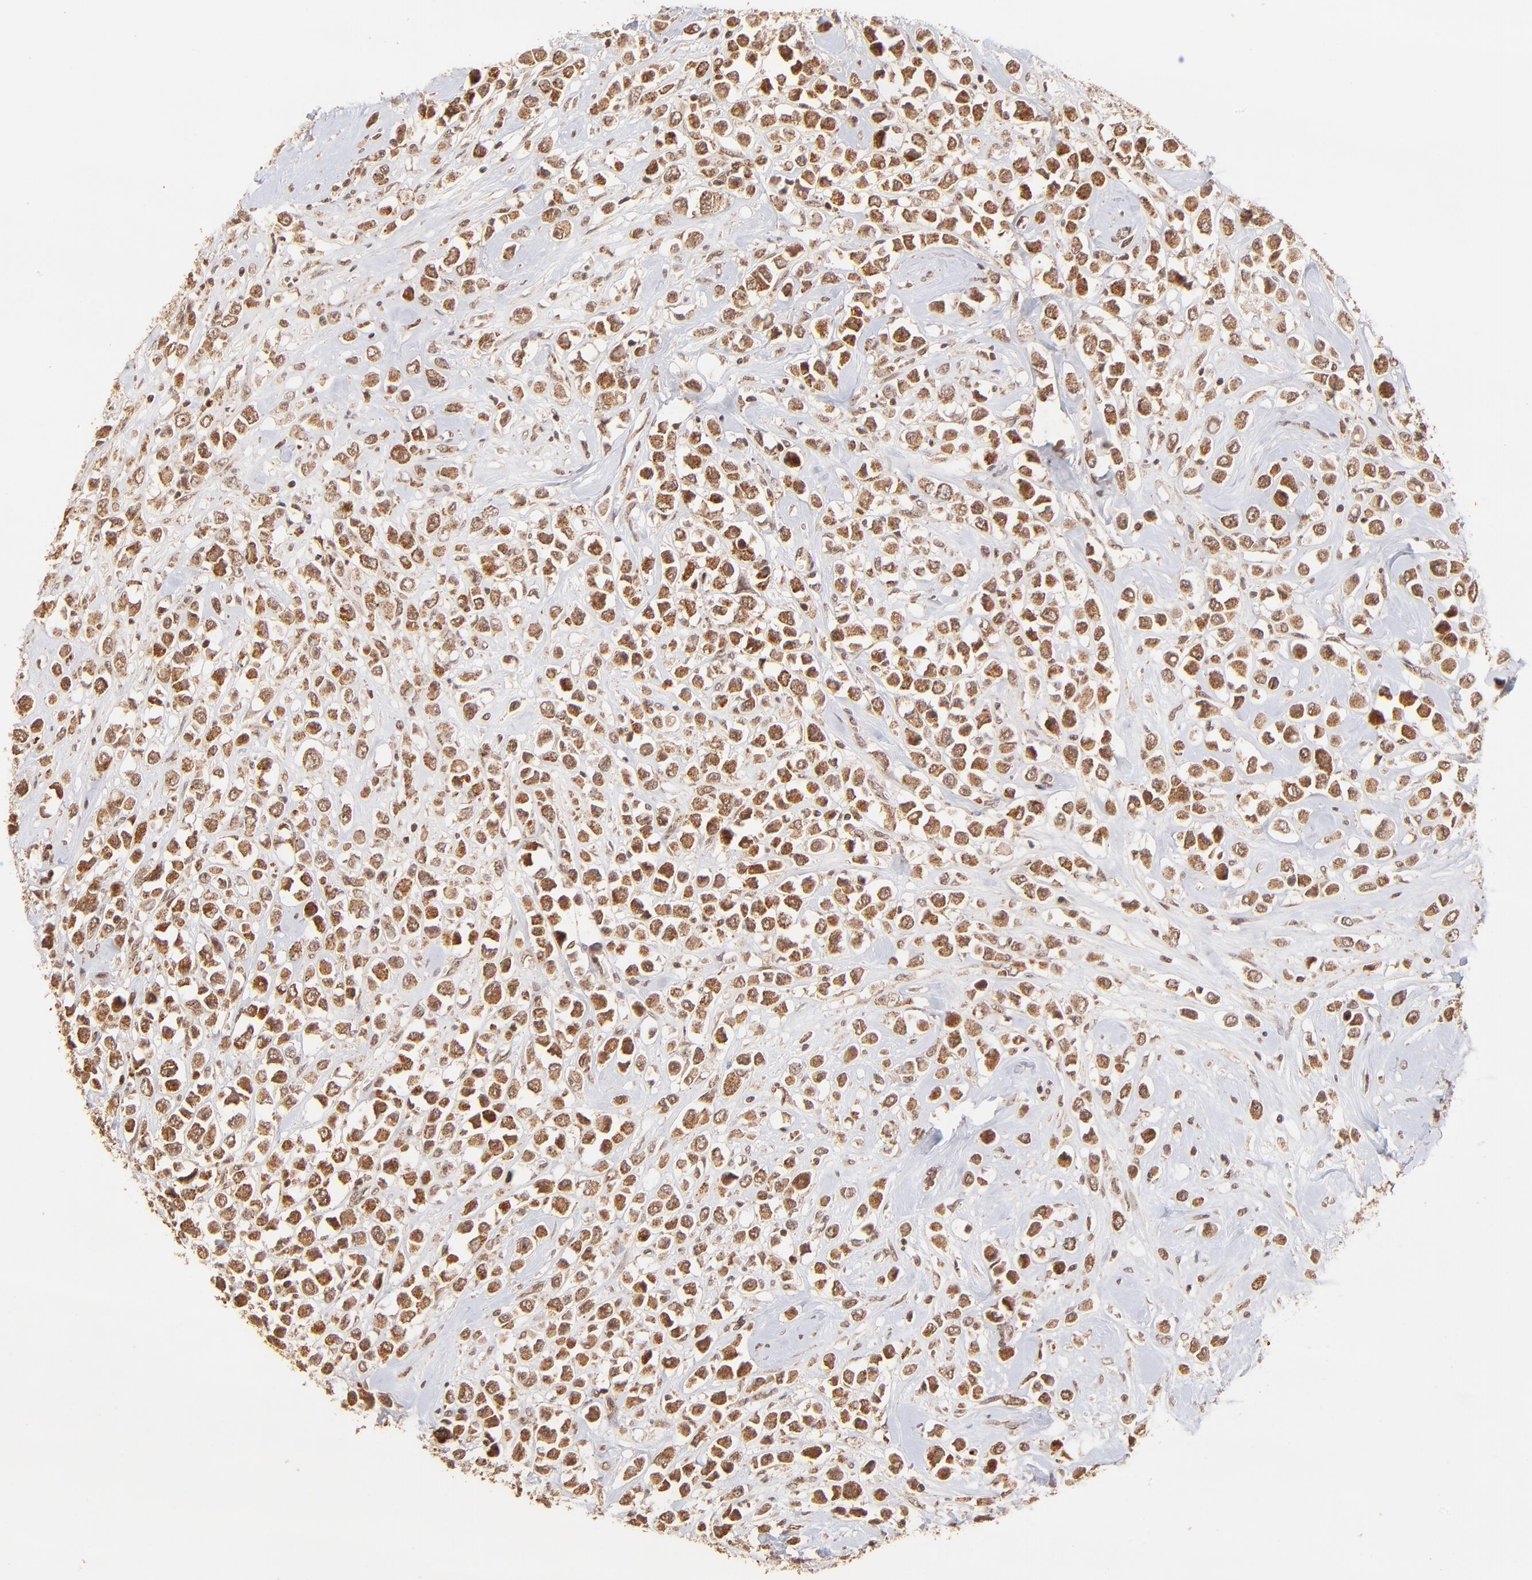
{"staining": {"intensity": "strong", "quantity": ">75%", "location": "cytoplasmic/membranous,nuclear"}, "tissue": "breast cancer", "cell_type": "Tumor cells", "image_type": "cancer", "snomed": [{"axis": "morphology", "description": "Duct carcinoma"}, {"axis": "topography", "description": "Breast"}], "caption": "A photomicrograph of breast intraductal carcinoma stained for a protein exhibits strong cytoplasmic/membranous and nuclear brown staining in tumor cells. Nuclei are stained in blue.", "gene": "MED15", "patient": {"sex": "female", "age": 61}}